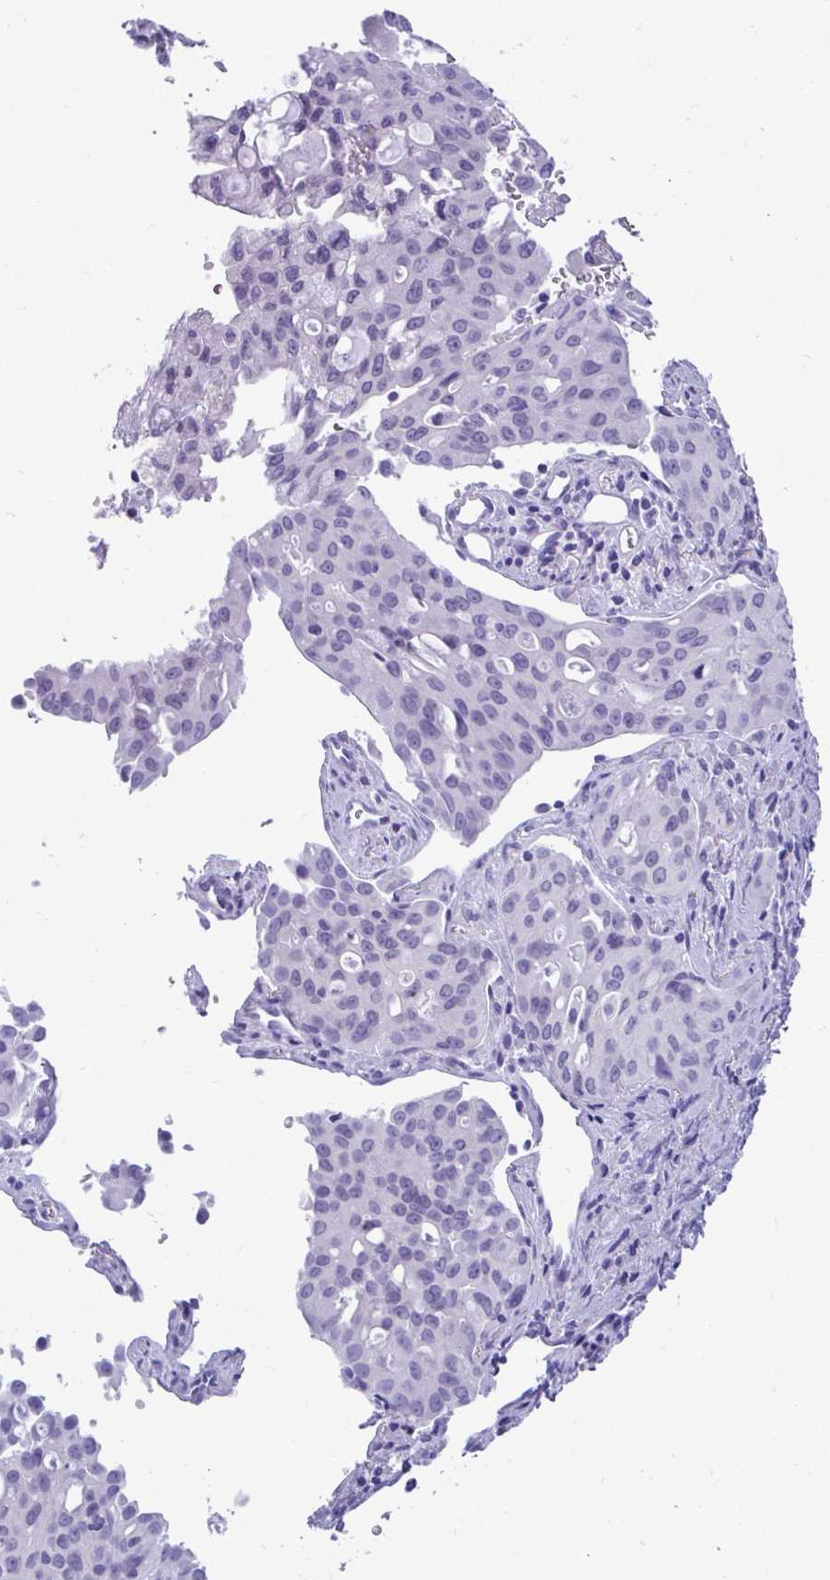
{"staining": {"intensity": "negative", "quantity": "none", "location": "none"}, "tissue": "lung cancer", "cell_type": "Tumor cells", "image_type": "cancer", "snomed": [{"axis": "morphology", "description": "Adenocarcinoma, NOS"}, {"axis": "topography", "description": "Lung"}], "caption": "The photomicrograph shows no significant positivity in tumor cells of lung cancer (adenocarcinoma).", "gene": "PSCA", "patient": {"sex": "female", "age": 44}}